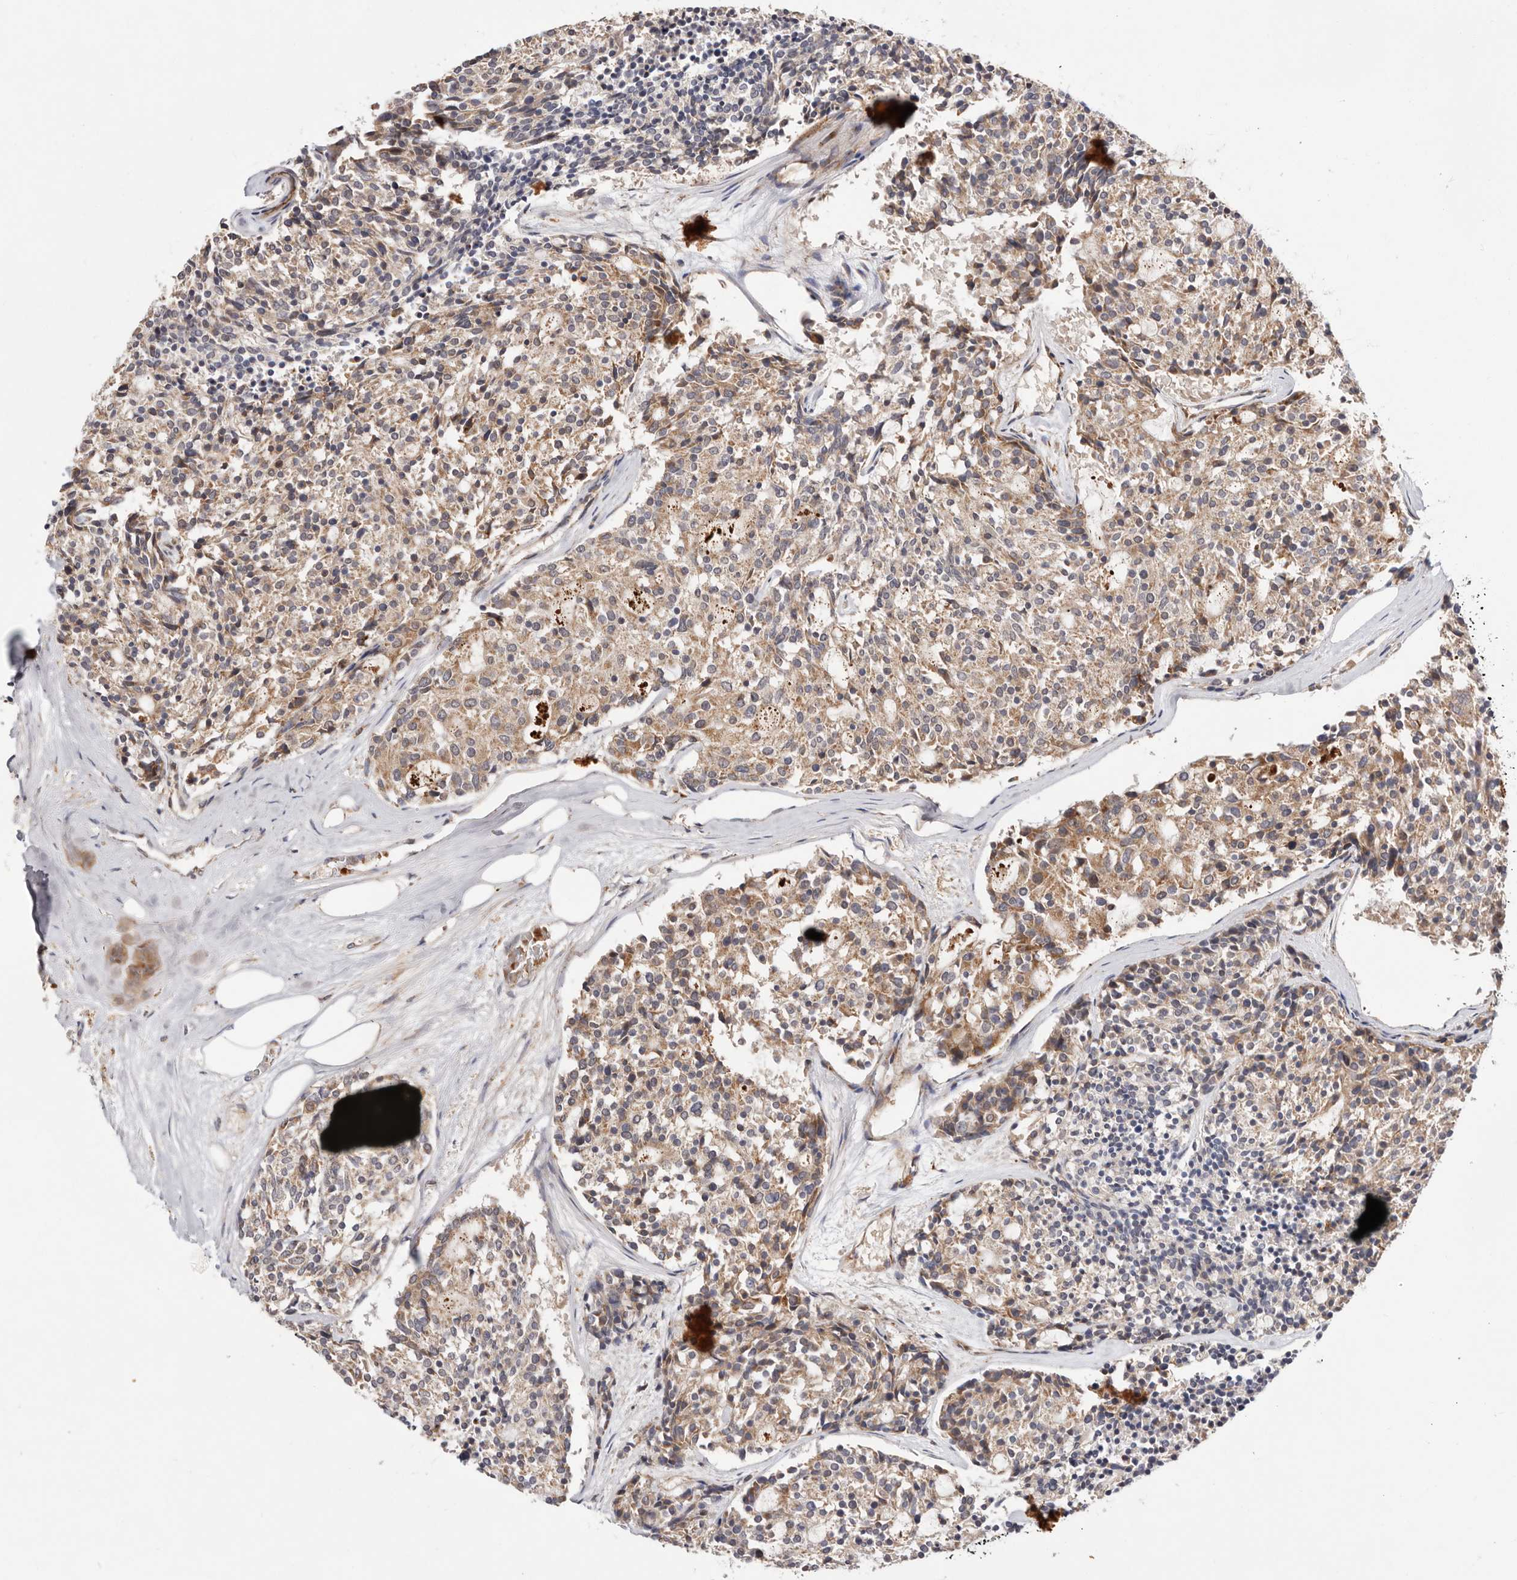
{"staining": {"intensity": "weak", "quantity": ">75%", "location": "cytoplasmic/membranous"}, "tissue": "carcinoid", "cell_type": "Tumor cells", "image_type": "cancer", "snomed": [{"axis": "morphology", "description": "Carcinoid, malignant, NOS"}, {"axis": "topography", "description": "Pancreas"}], "caption": "Immunohistochemistry (IHC) photomicrograph of carcinoid stained for a protein (brown), which shows low levels of weak cytoplasmic/membranous staining in about >75% of tumor cells.", "gene": "RNF213", "patient": {"sex": "female", "age": 54}}